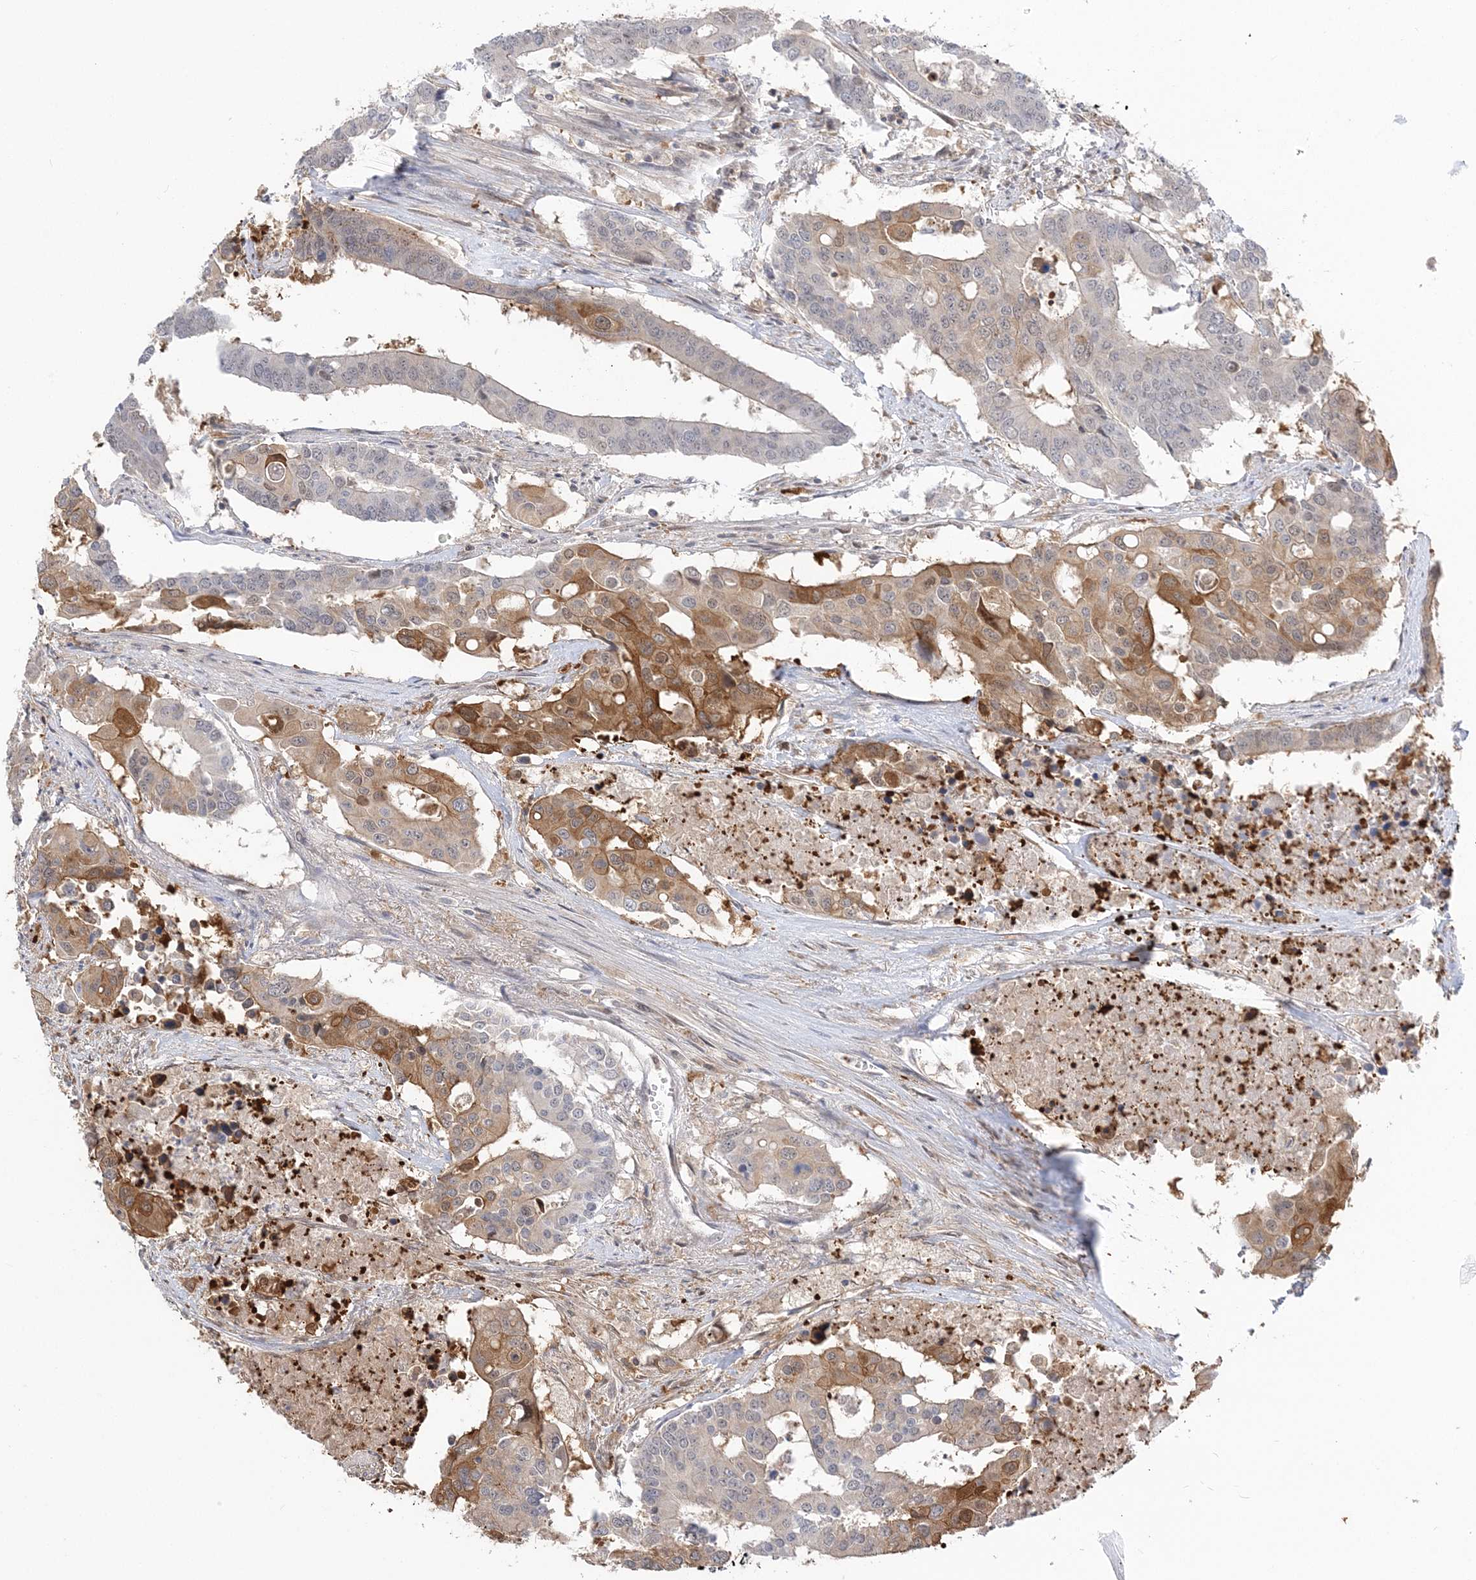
{"staining": {"intensity": "moderate", "quantity": "25%-75%", "location": "cytoplasmic/membranous"}, "tissue": "colorectal cancer", "cell_type": "Tumor cells", "image_type": "cancer", "snomed": [{"axis": "morphology", "description": "Adenocarcinoma, NOS"}, {"axis": "topography", "description": "Colon"}], "caption": "Protein expression analysis of colorectal cancer demonstrates moderate cytoplasmic/membranous staining in about 25%-75% of tumor cells. The protein is stained brown, and the nuclei are stained in blue (DAB (3,3'-diaminobenzidine) IHC with brightfield microscopy, high magnification).", "gene": "THADA", "patient": {"sex": "male", "age": 77}}